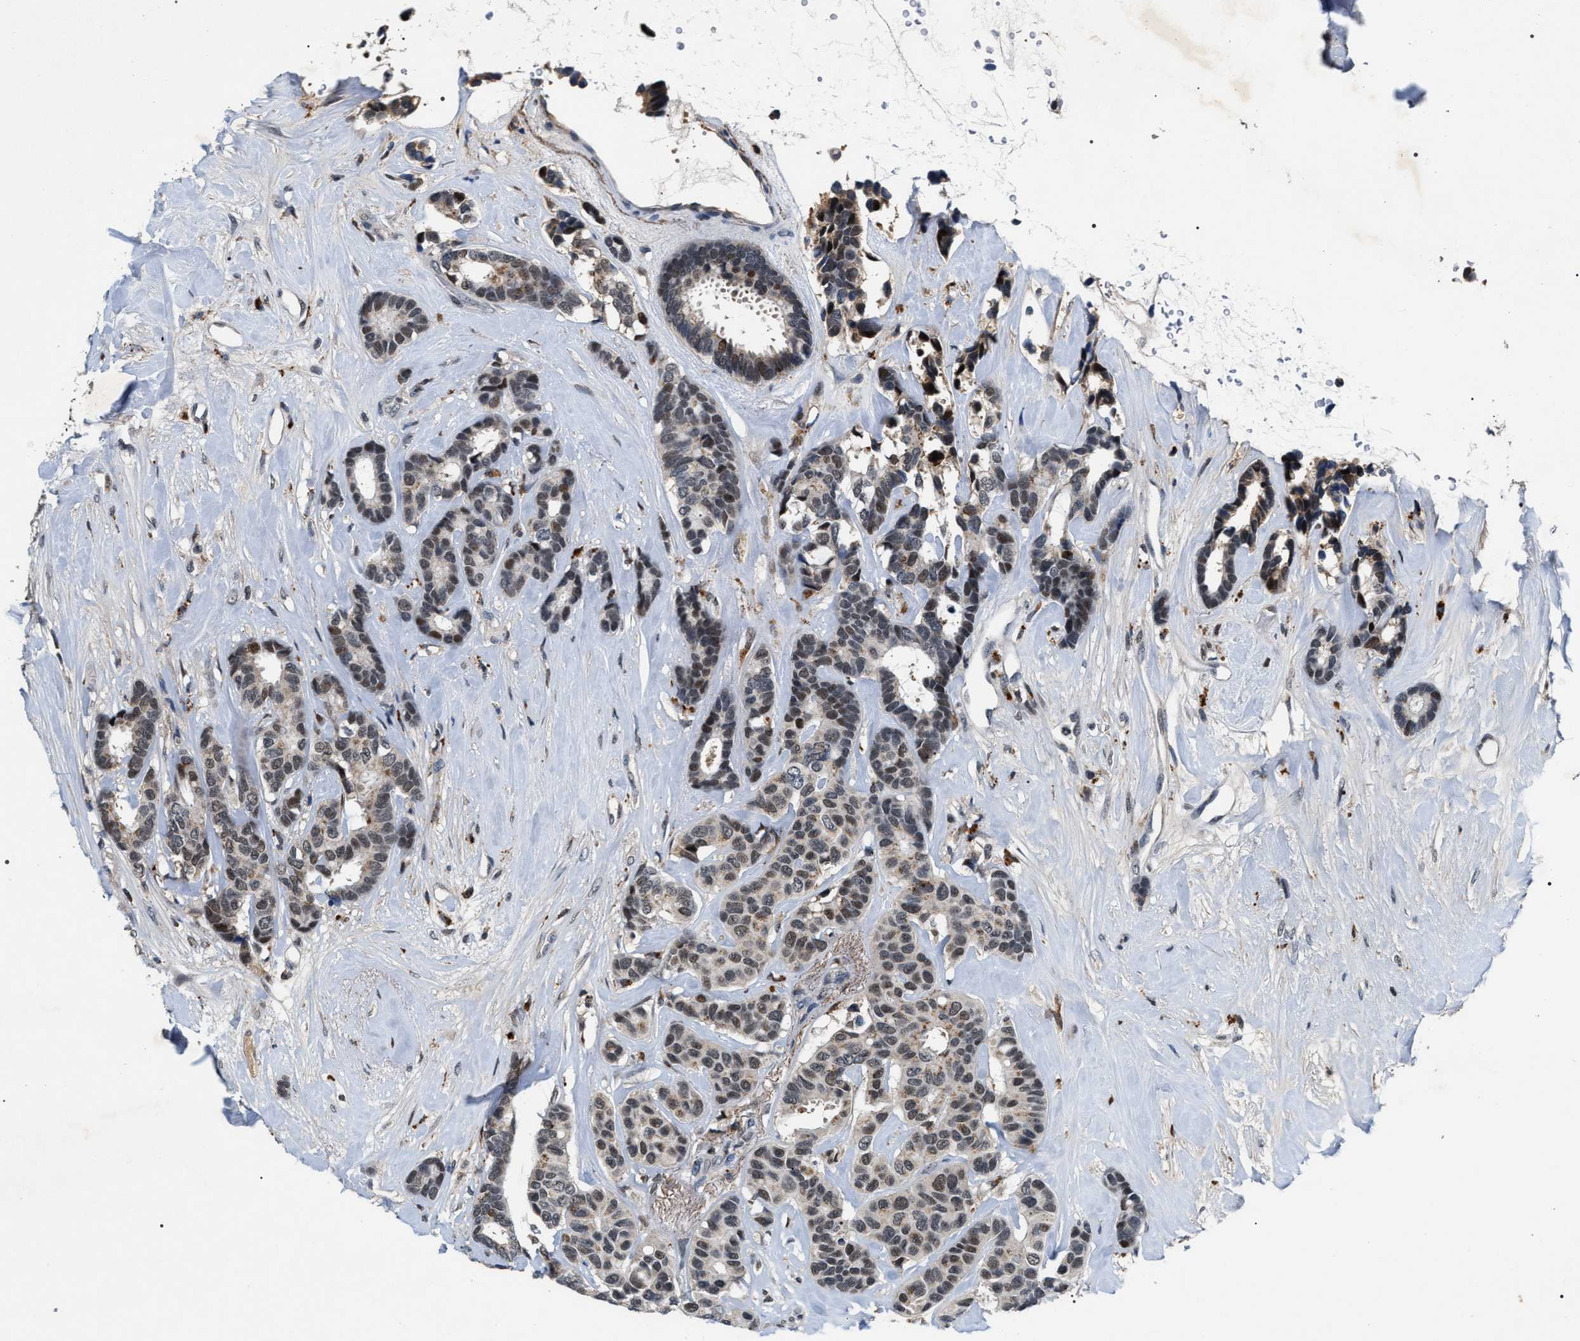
{"staining": {"intensity": "moderate", "quantity": "<25%", "location": "nuclear"}, "tissue": "breast cancer", "cell_type": "Tumor cells", "image_type": "cancer", "snomed": [{"axis": "morphology", "description": "Duct carcinoma"}, {"axis": "topography", "description": "Breast"}], "caption": "Tumor cells show moderate nuclear expression in about <25% of cells in breast invasive ductal carcinoma.", "gene": "C7orf25", "patient": {"sex": "female", "age": 87}}